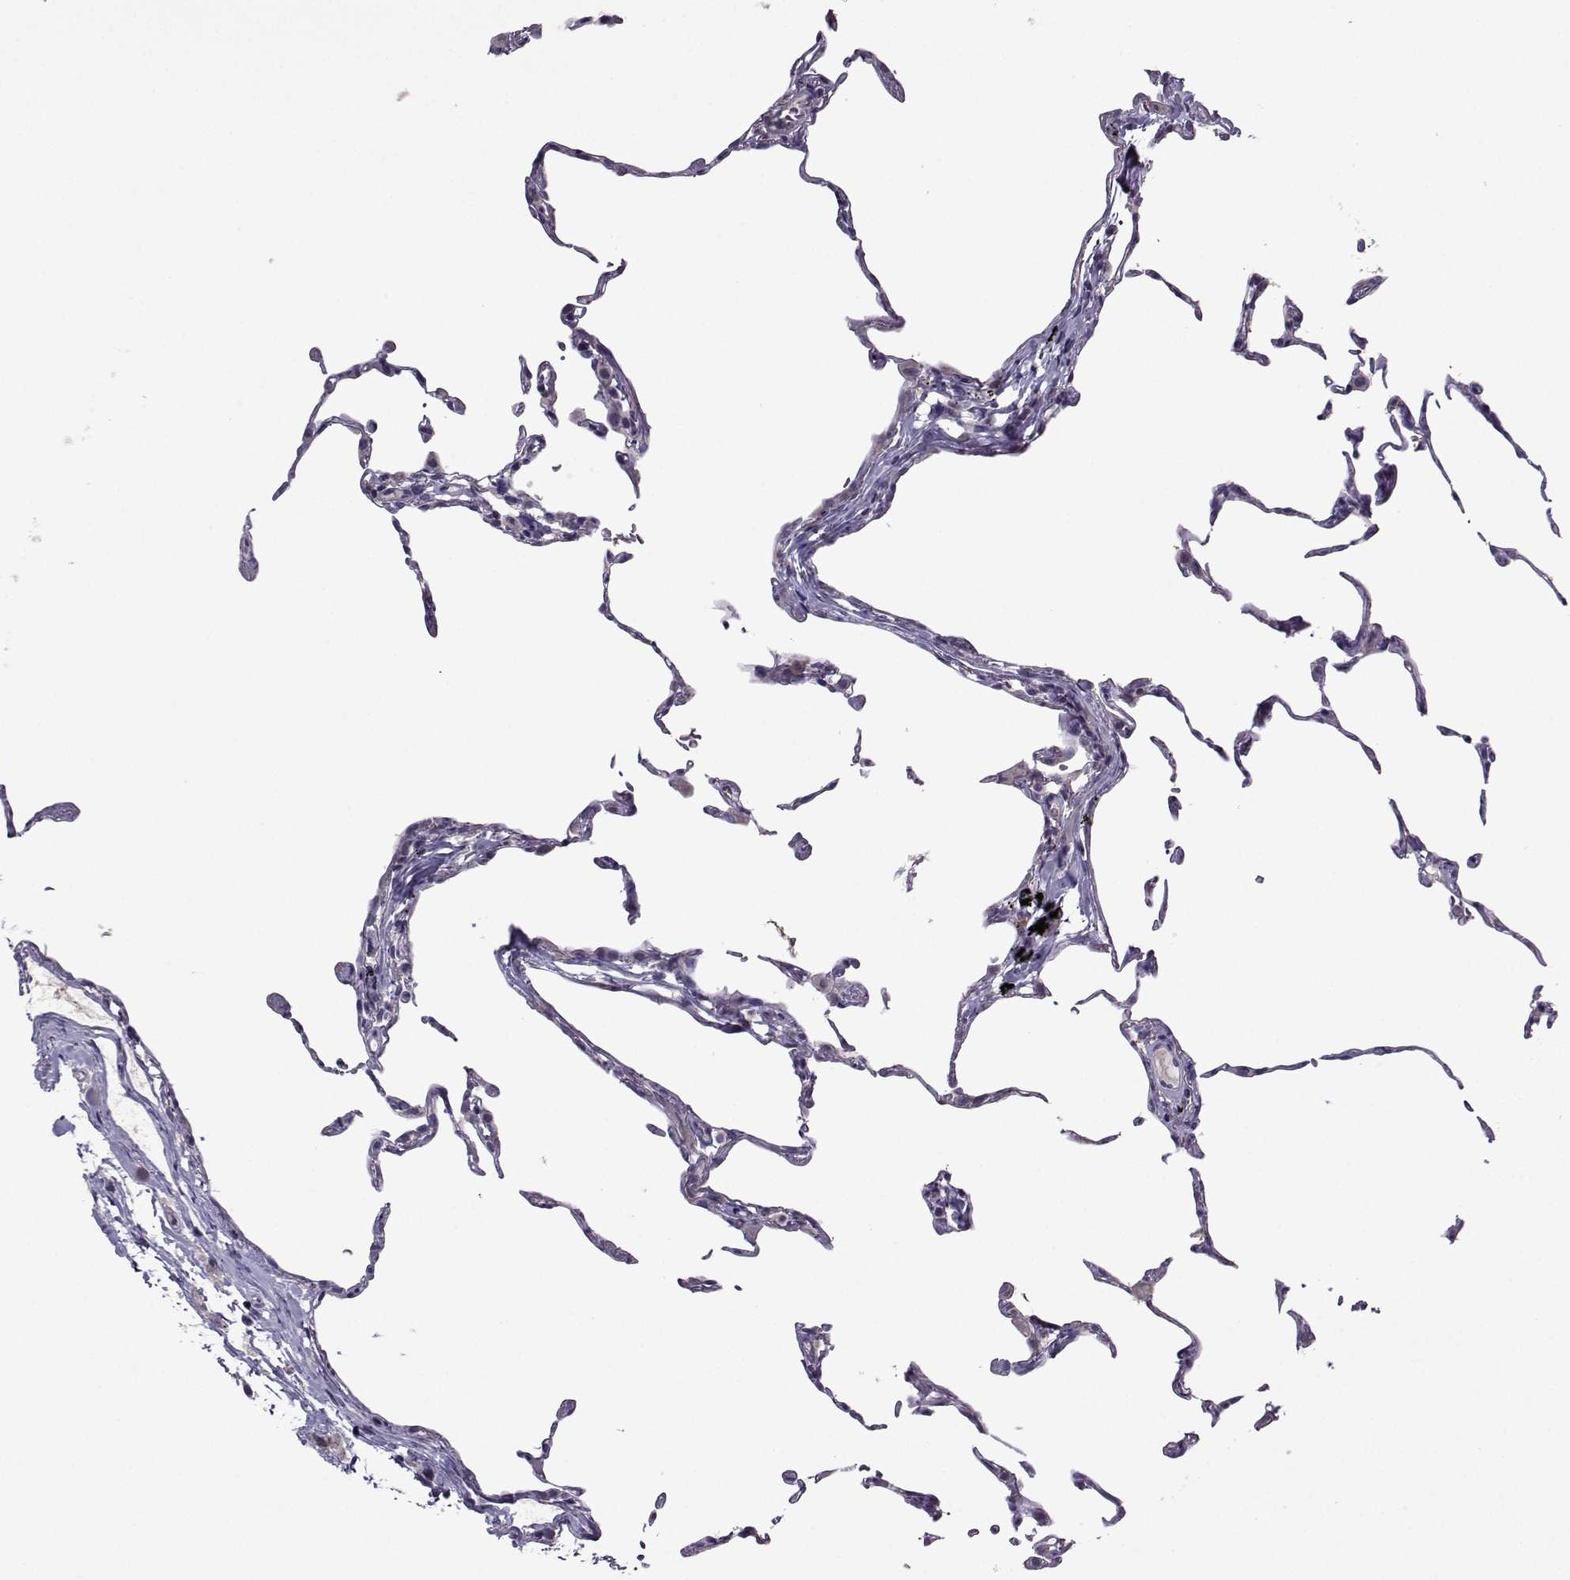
{"staining": {"intensity": "negative", "quantity": "none", "location": "none"}, "tissue": "lung", "cell_type": "Alveolar cells", "image_type": "normal", "snomed": [{"axis": "morphology", "description": "Normal tissue, NOS"}, {"axis": "topography", "description": "Lung"}], "caption": "A high-resolution histopathology image shows immunohistochemistry staining of normal lung, which demonstrates no significant expression in alveolar cells.", "gene": "DDX20", "patient": {"sex": "female", "age": 57}}